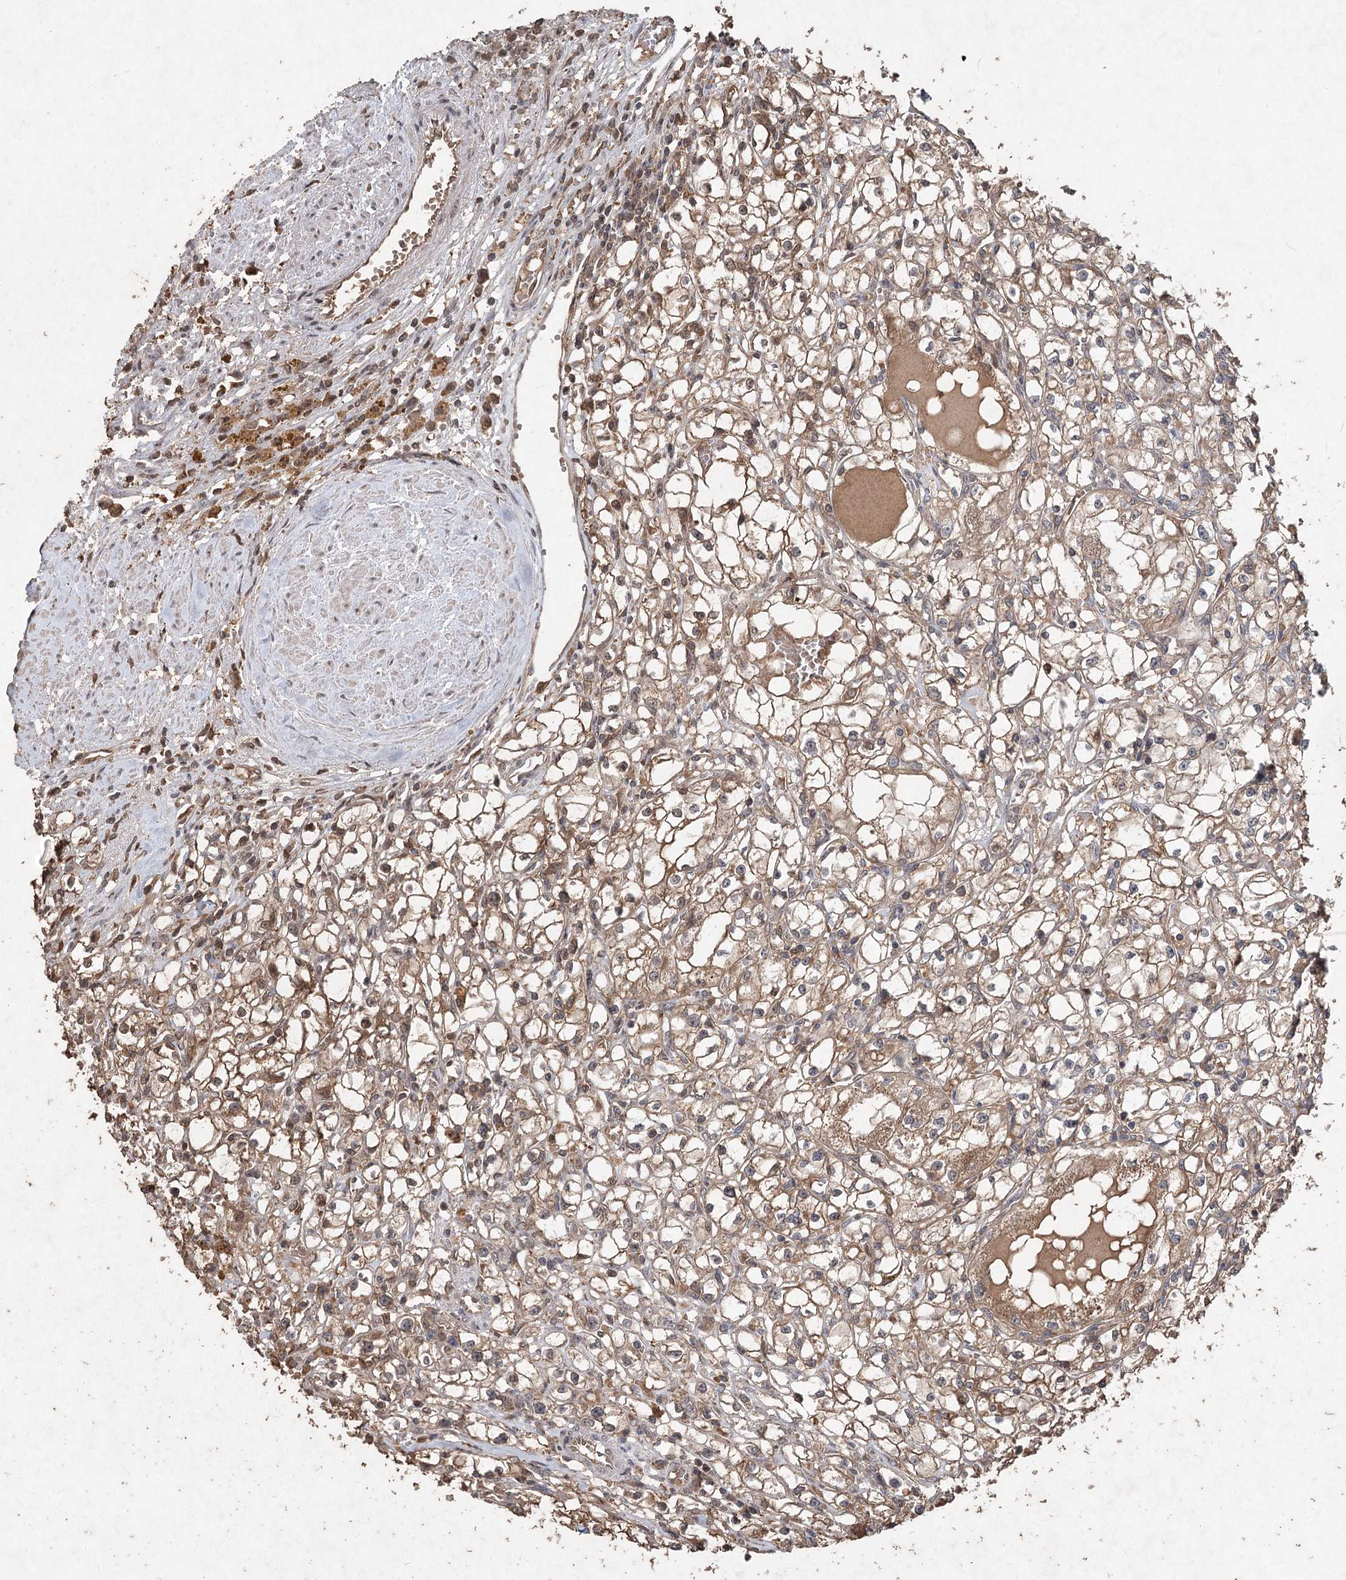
{"staining": {"intensity": "moderate", "quantity": "25%-75%", "location": "cytoplasmic/membranous"}, "tissue": "renal cancer", "cell_type": "Tumor cells", "image_type": "cancer", "snomed": [{"axis": "morphology", "description": "Adenocarcinoma, NOS"}, {"axis": "topography", "description": "Kidney"}], "caption": "Immunohistochemical staining of renal adenocarcinoma reveals medium levels of moderate cytoplasmic/membranous protein positivity in about 25%-75% of tumor cells.", "gene": "FBXO7", "patient": {"sex": "male", "age": 56}}